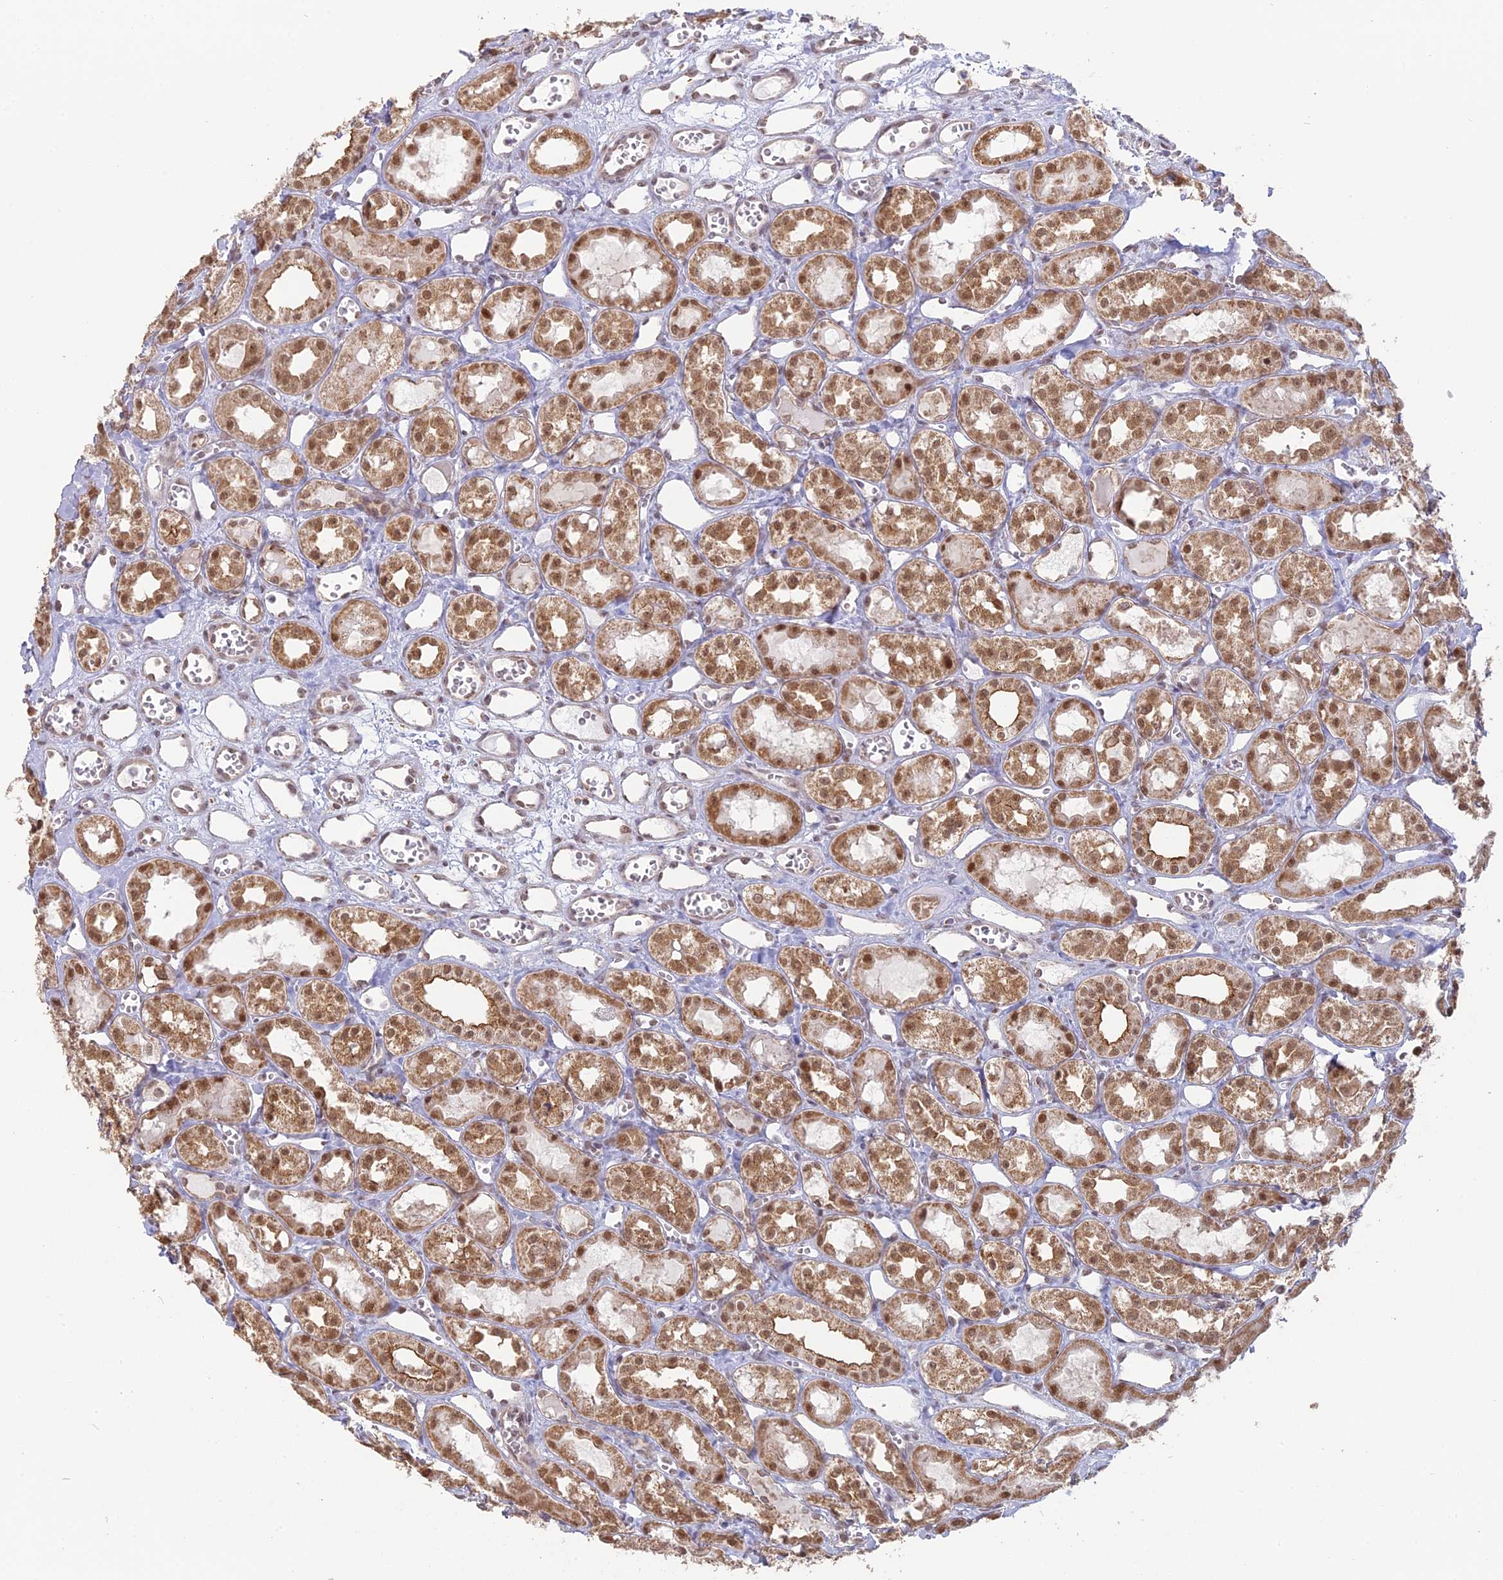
{"staining": {"intensity": "weak", "quantity": "<25%", "location": "nuclear"}, "tissue": "kidney", "cell_type": "Cells in glomeruli", "image_type": "normal", "snomed": [{"axis": "morphology", "description": "Normal tissue, NOS"}, {"axis": "topography", "description": "Kidney"}], "caption": "IHC histopathology image of unremarkable kidney stained for a protein (brown), which demonstrates no staining in cells in glomeruli.", "gene": "ARHGAP40", "patient": {"sex": "male", "age": 16}}